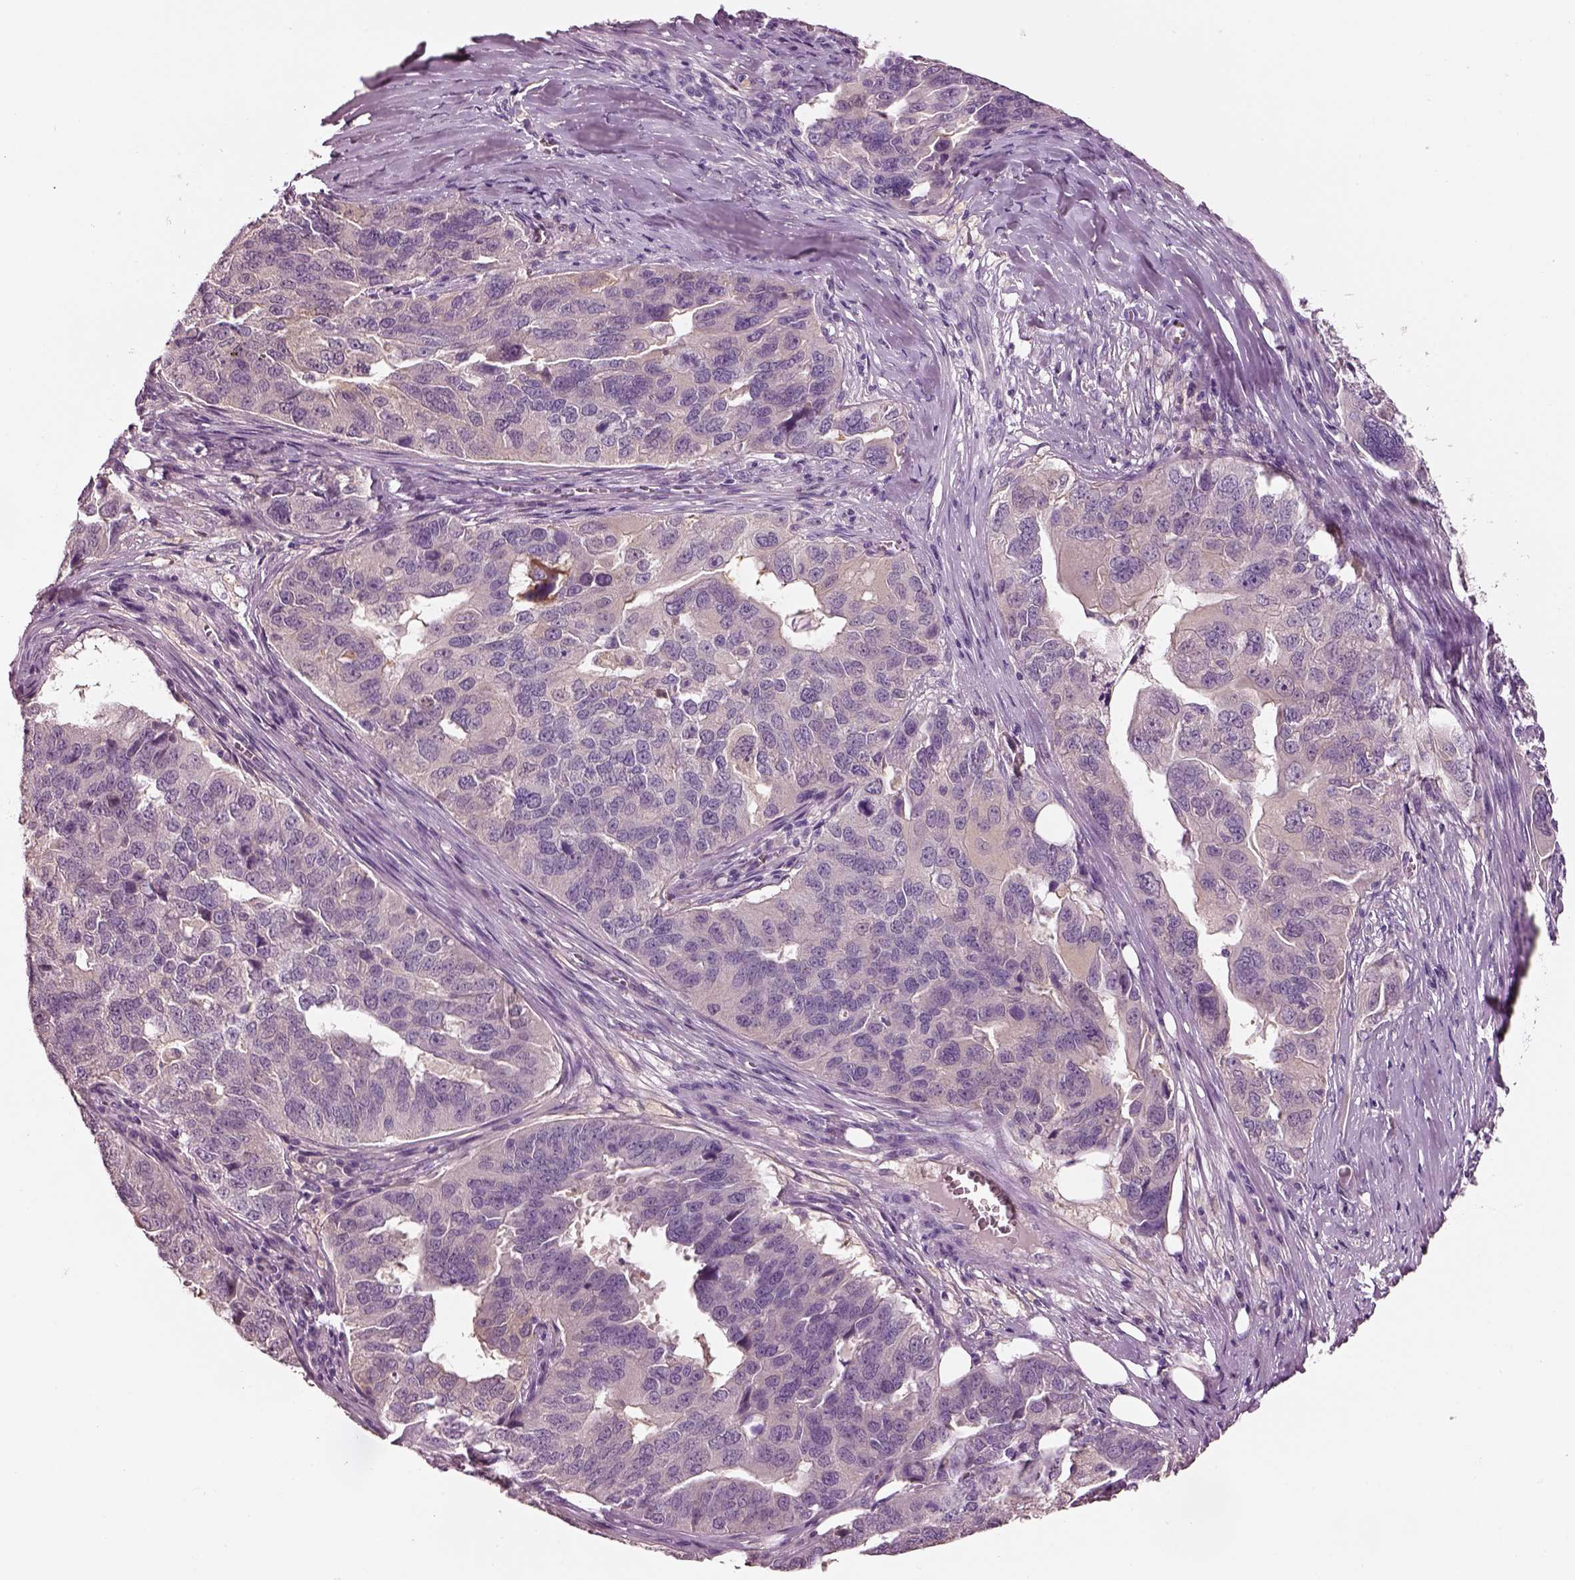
{"staining": {"intensity": "negative", "quantity": "none", "location": "none"}, "tissue": "ovarian cancer", "cell_type": "Tumor cells", "image_type": "cancer", "snomed": [{"axis": "morphology", "description": "Carcinoma, endometroid"}, {"axis": "topography", "description": "Soft tissue"}, {"axis": "topography", "description": "Ovary"}], "caption": "Image shows no significant protein positivity in tumor cells of ovarian cancer.", "gene": "ELSPBP1", "patient": {"sex": "female", "age": 52}}